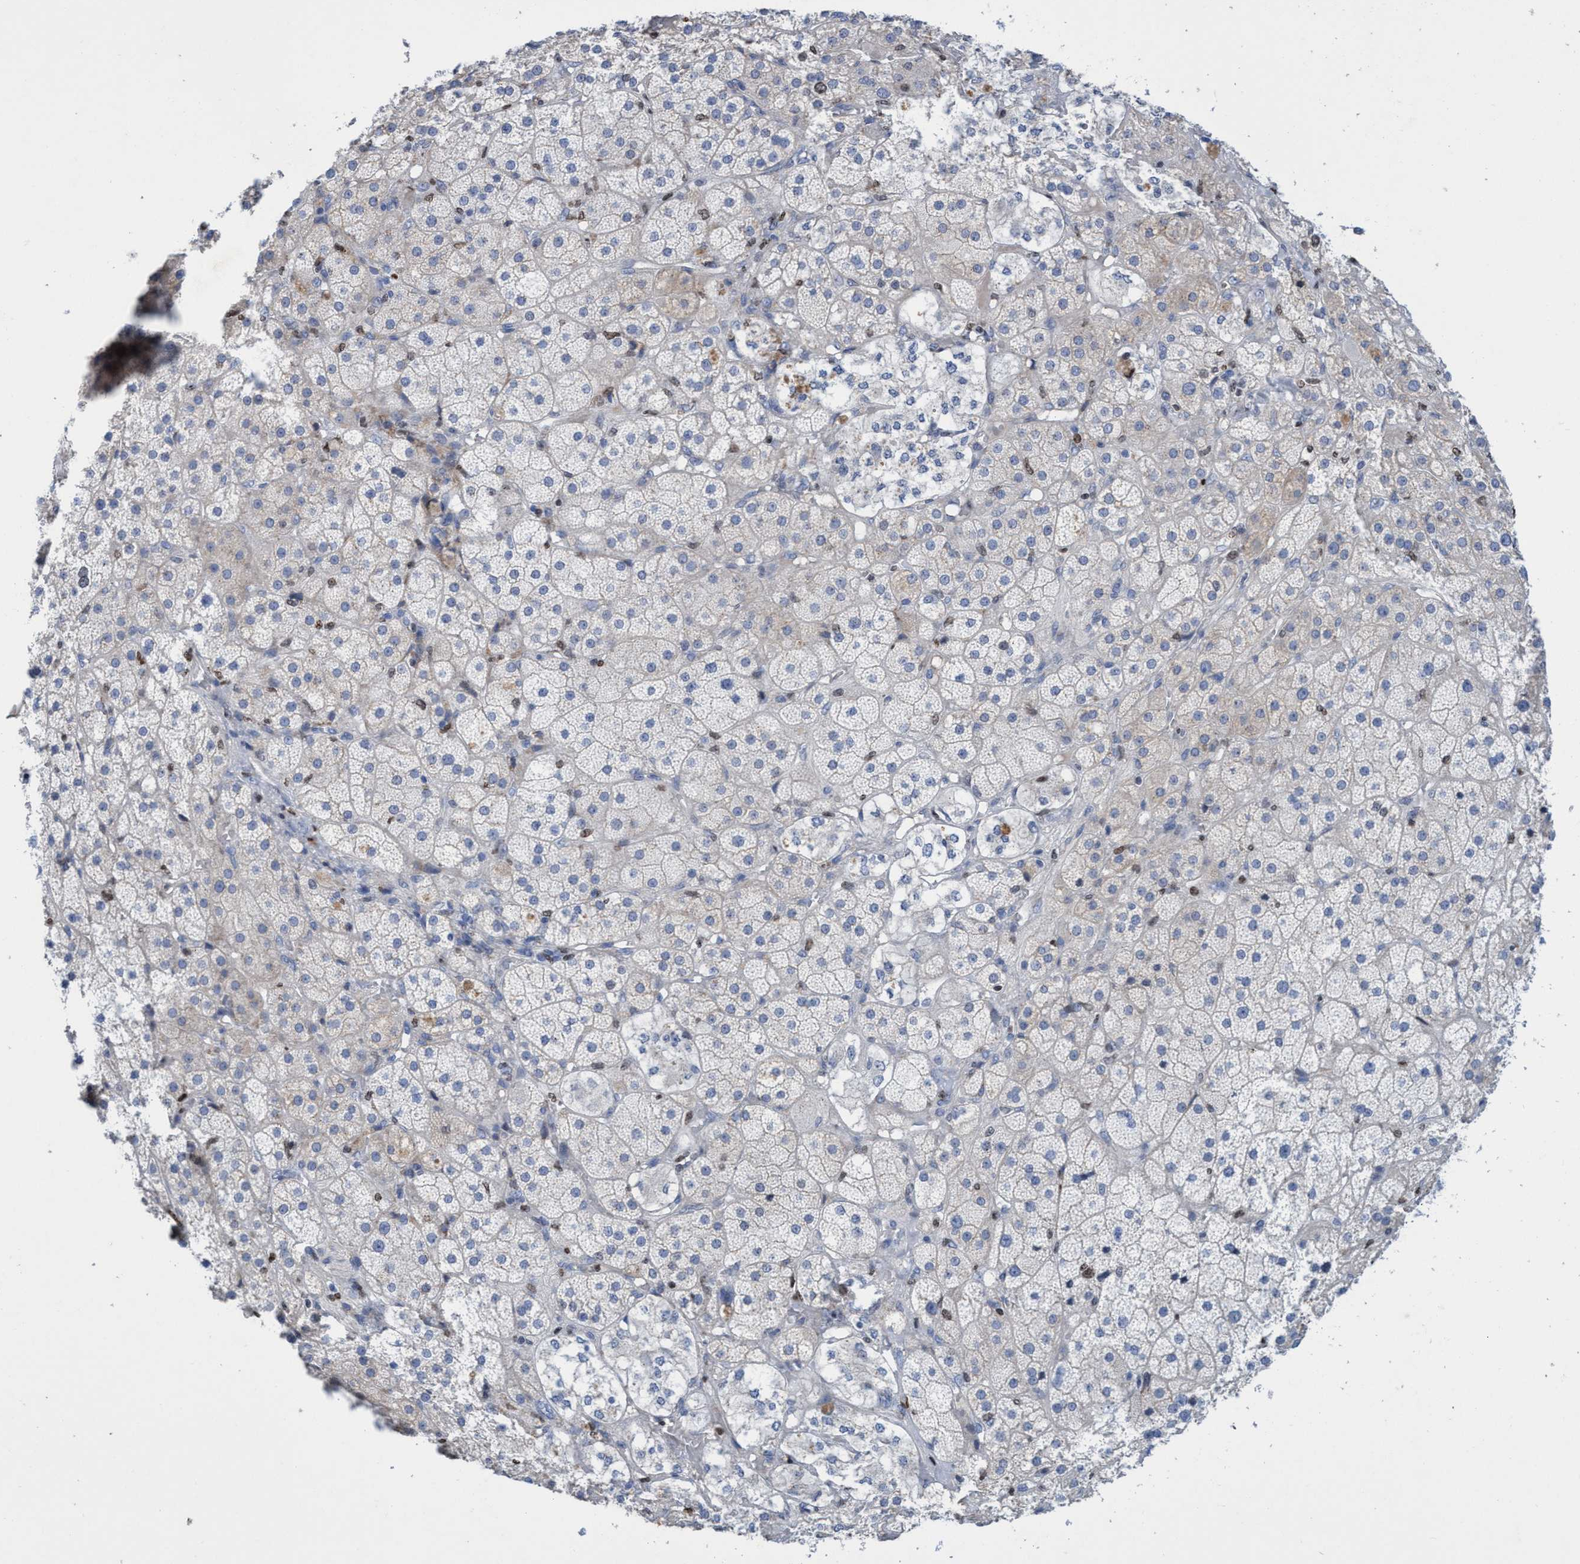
{"staining": {"intensity": "negative", "quantity": "none", "location": "none"}, "tissue": "adrenal gland", "cell_type": "Glandular cells", "image_type": "normal", "snomed": [{"axis": "morphology", "description": "Normal tissue, NOS"}, {"axis": "topography", "description": "Adrenal gland"}], "caption": "Immunohistochemical staining of benign adrenal gland displays no significant positivity in glandular cells. (DAB immunohistochemistry visualized using brightfield microscopy, high magnification).", "gene": "CBX2", "patient": {"sex": "male", "age": 57}}